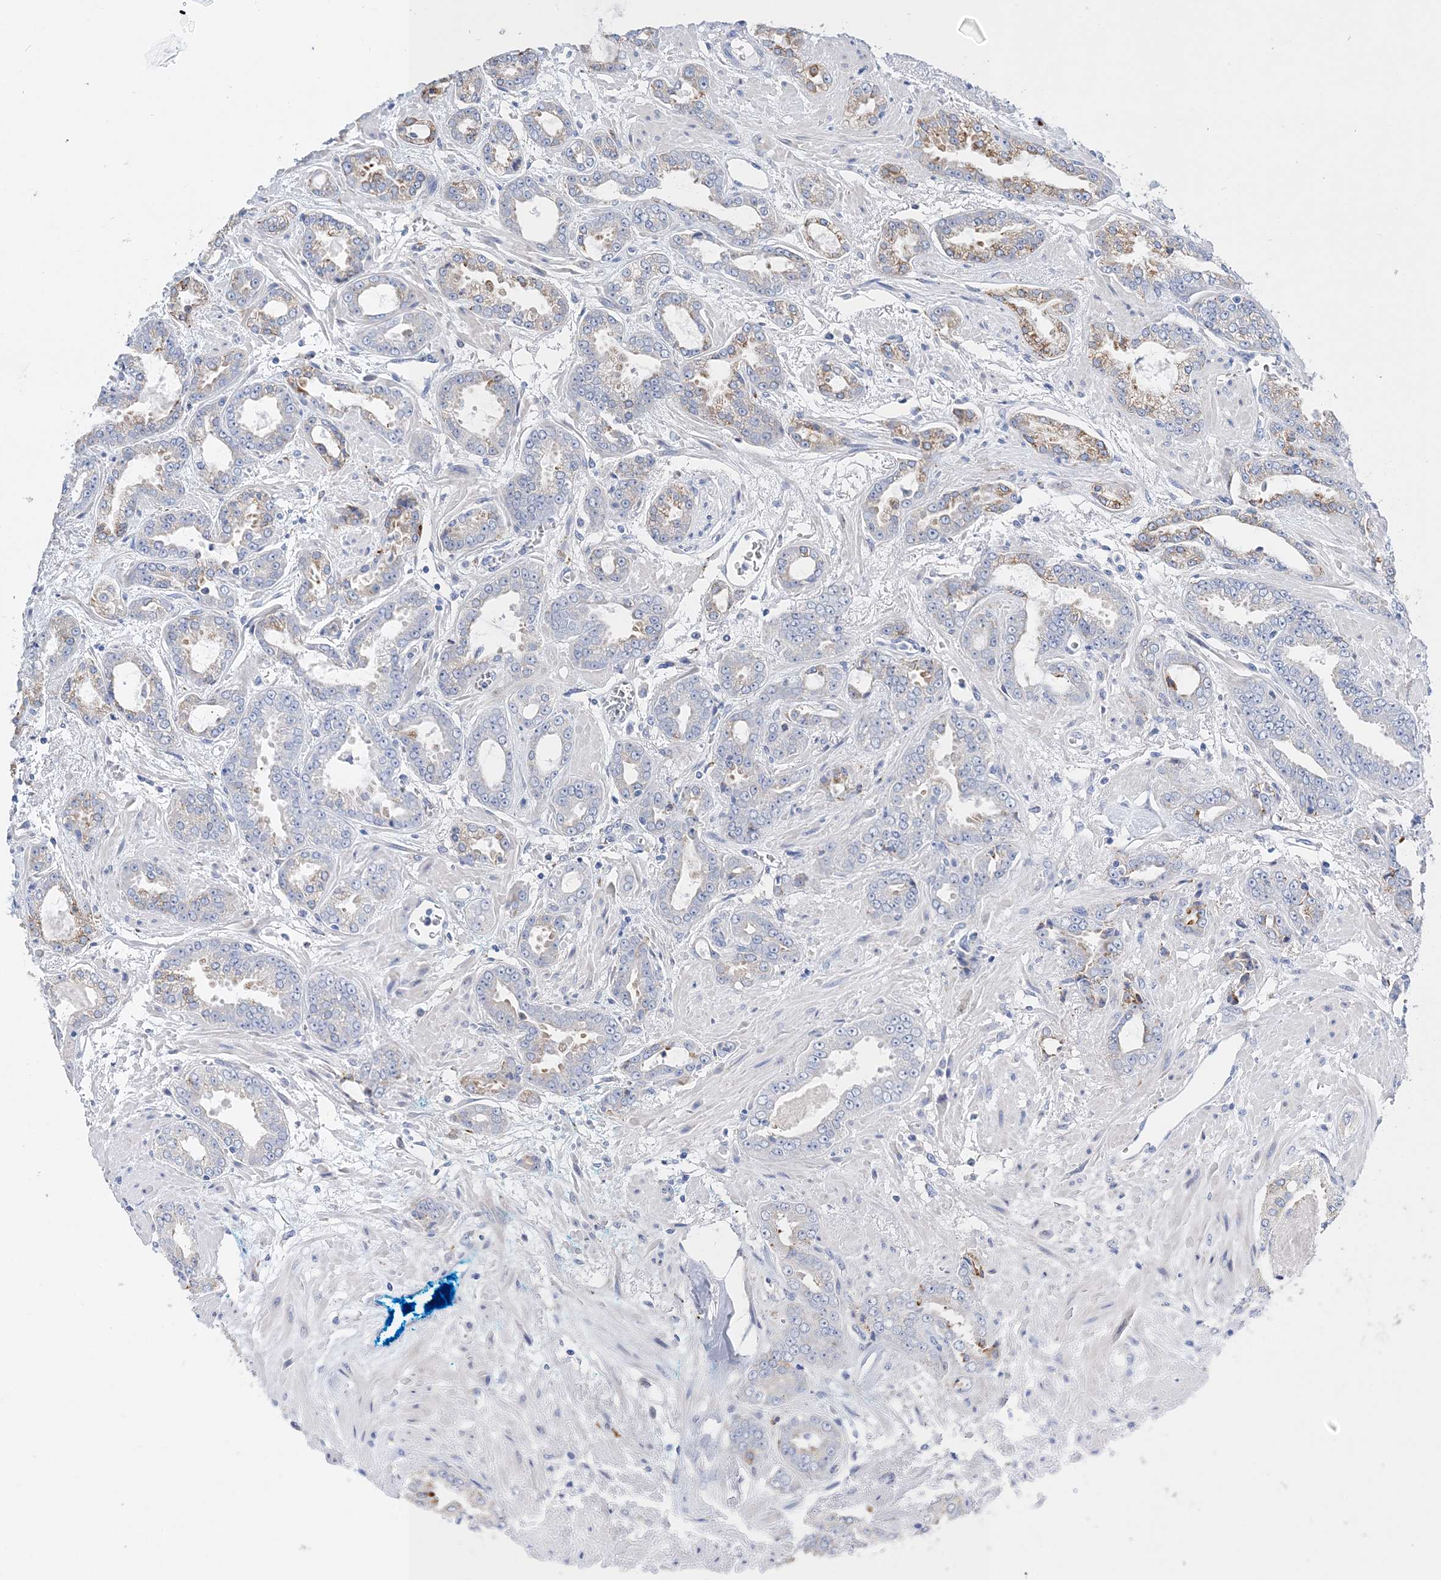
{"staining": {"intensity": "moderate", "quantity": "<25%", "location": "cytoplasmic/membranous"}, "tissue": "prostate cancer", "cell_type": "Tumor cells", "image_type": "cancer", "snomed": [{"axis": "morphology", "description": "Adenocarcinoma, High grade"}, {"axis": "topography", "description": "Prostate"}], "caption": "Immunohistochemical staining of human prostate high-grade adenocarcinoma demonstrates low levels of moderate cytoplasmic/membranous protein expression in approximately <25% of tumor cells. Ihc stains the protein in brown and the nuclei are stained blue.", "gene": "TSPYL6", "patient": {"sex": "male", "age": 71}}